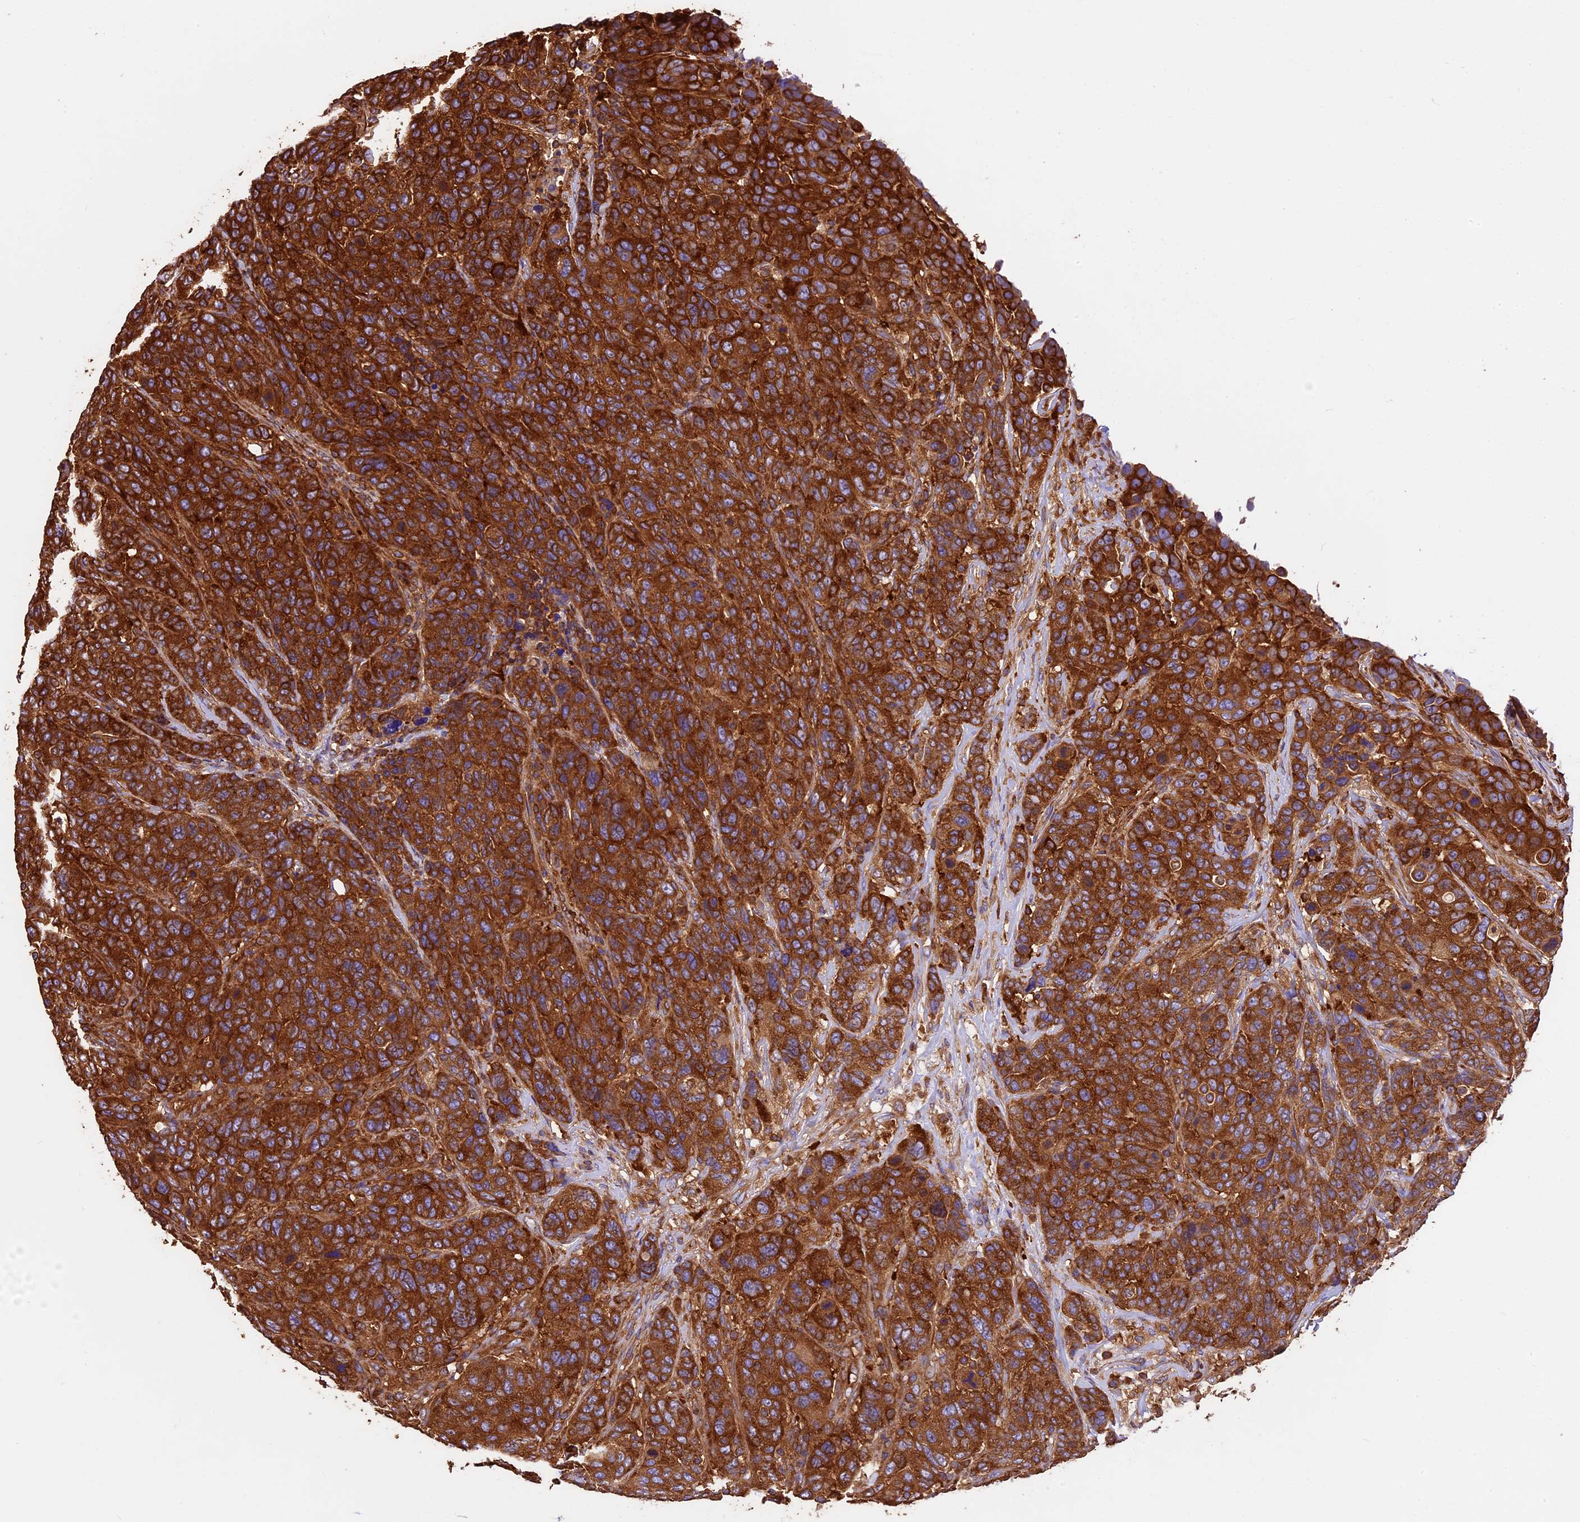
{"staining": {"intensity": "strong", "quantity": ">75%", "location": "cytoplasmic/membranous"}, "tissue": "breast cancer", "cell_type": "Tumor cells", "image_type": "cancer", "snomed": [{"axis": "morphology", "description": "Duct carcinoma"}, {"axis": "topography", "description": "Breast"}], "caption": "Breast cancer was stained to show a protein in brown. There is high levels of strong cytoplasmic/membranous expression in about >75% of tumor cells.", "gene": "KARS1", "patient": {"sex": "female", "age": 37}}